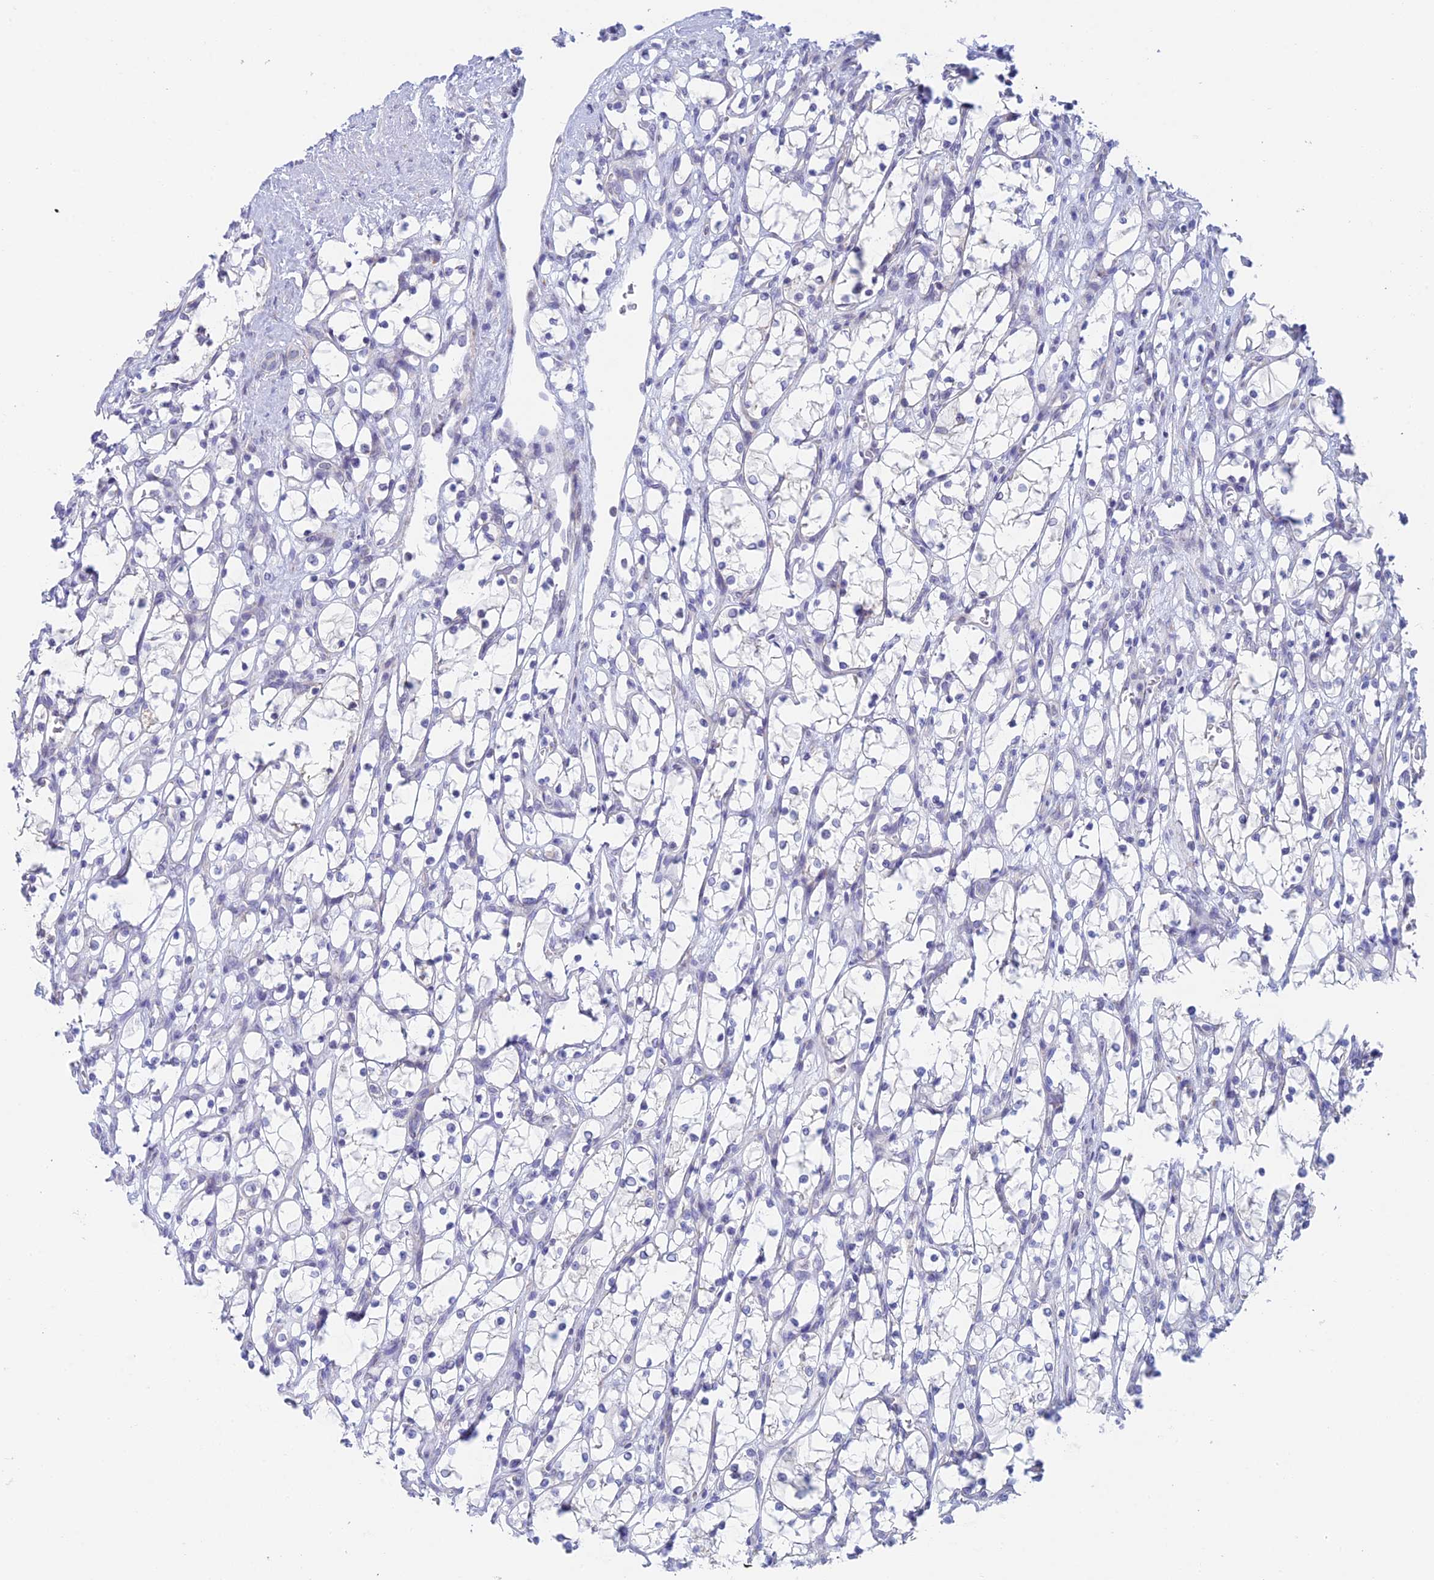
{"staining": {"intensity": "negative", "quantity": "none", "location": "none"}, "tissue": "renal cancer", "cell_type": "Tumor cells", "image_type": "cancer", "snomed": [{"axis": "morphology", "description": "Adenocarcinoma, NOS"}, {"axis": "topography", "description": "Kidney"}], "caption": "Renal cancer (adenocarcinoma) stained for a protein using IHC shows no positivity tumor cells.", "gene": "REXO5", "patient": {"sex": "female", "age": 69}}